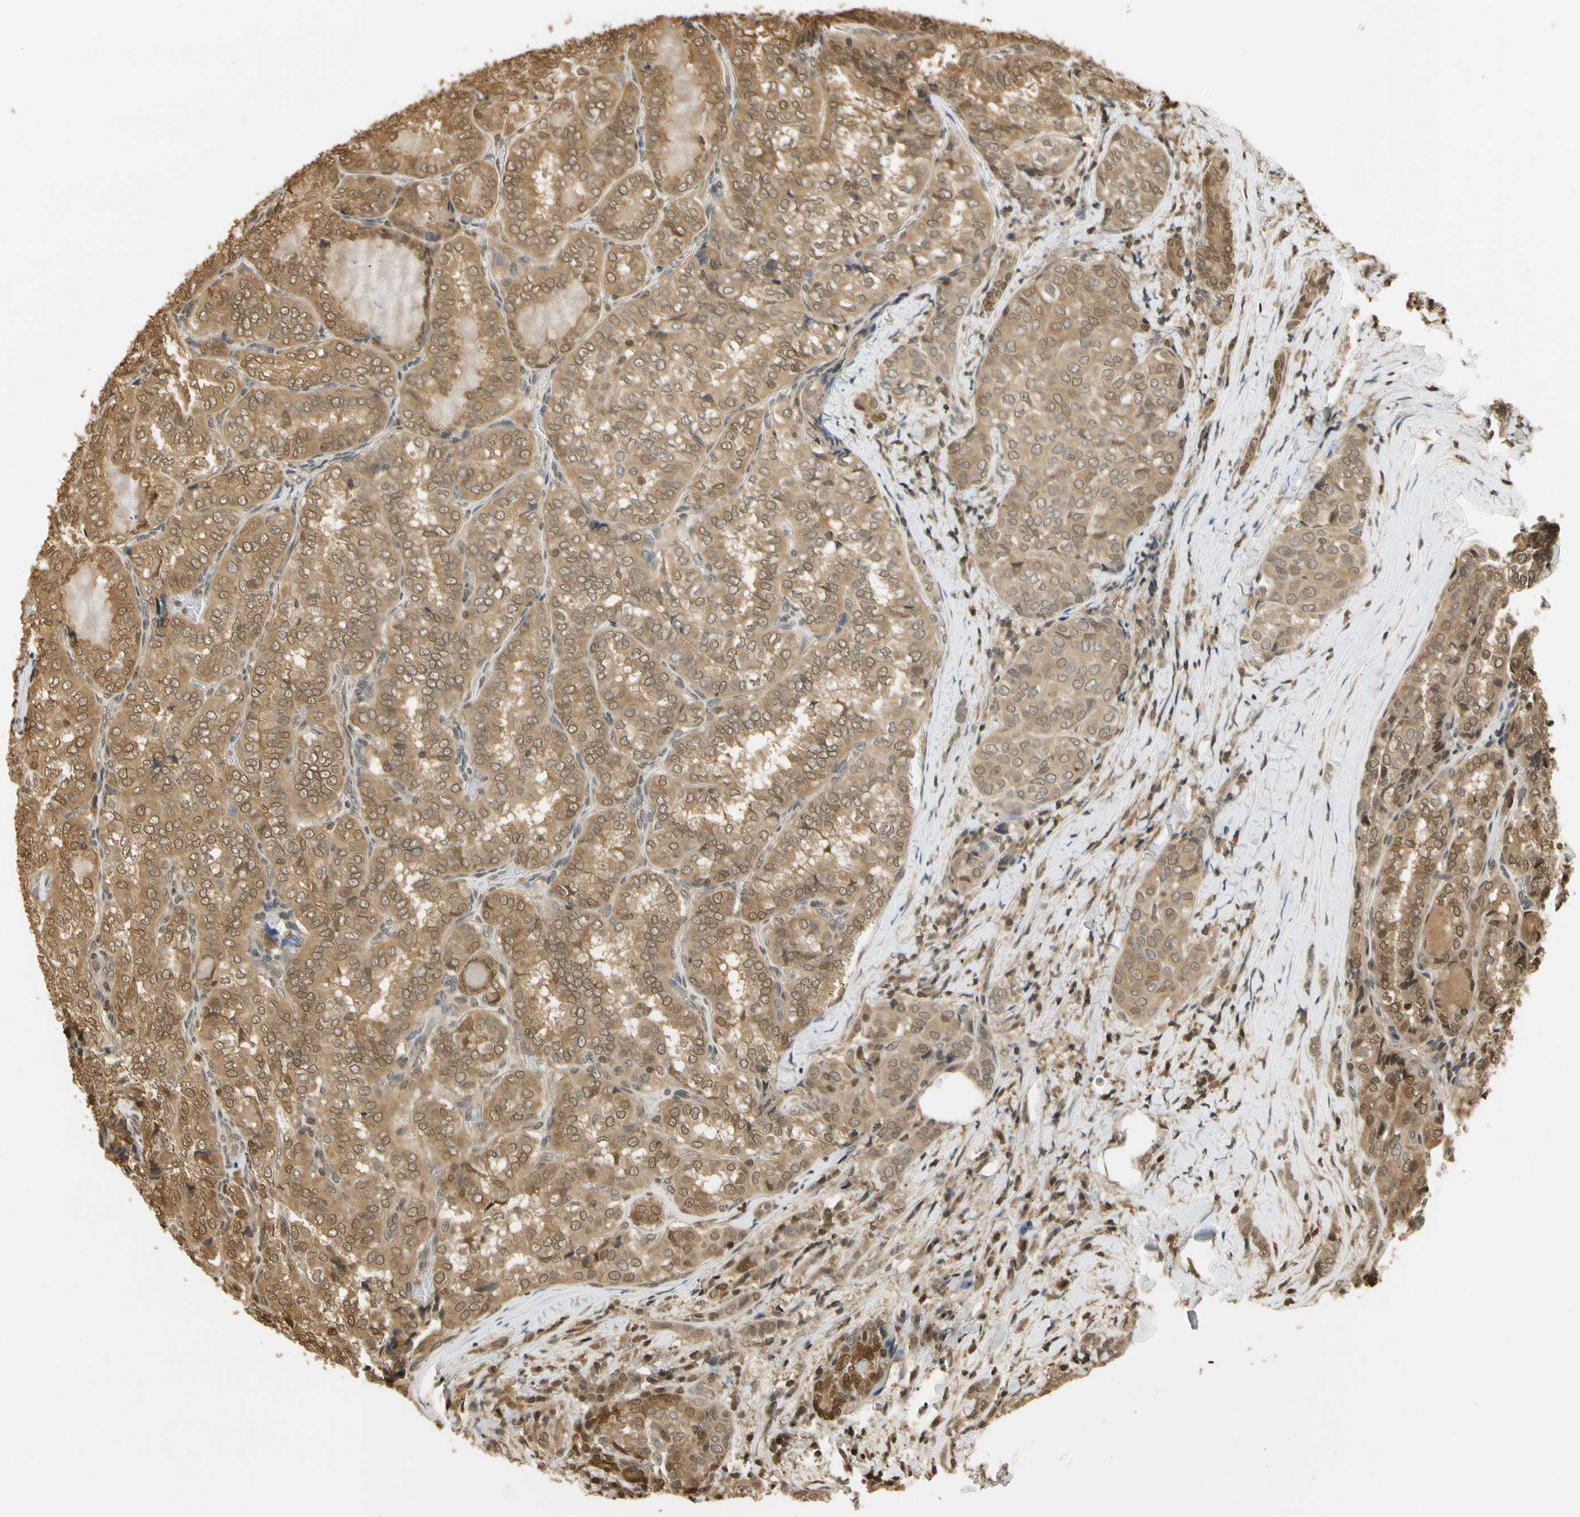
{"staining": {"intensity": "moderate", "quantity": ">75%", "location": "cytoplasmic/membranous,nuclear"}, "tissue": "thyroid cancer", "cell_type": "Tumor cells", "image_type": "cancer", "snomed": [{"axis": "morphology", "description": "Normal tissue, NOS"}, {"axis": "morphology", "description": "Papillary adenocarcinoma, NOS"}, {"axis": "topography", "description": "Thyroid gland"}], "caption": "This is an image of IHC staining of thyroid papillary adenocarcinoma, which shows moderate expression in the cytoplasmic/membranous and nuclear of tumor cells.", "gene": "SOD1", "patient": {"sex": "female", "age": 30}}